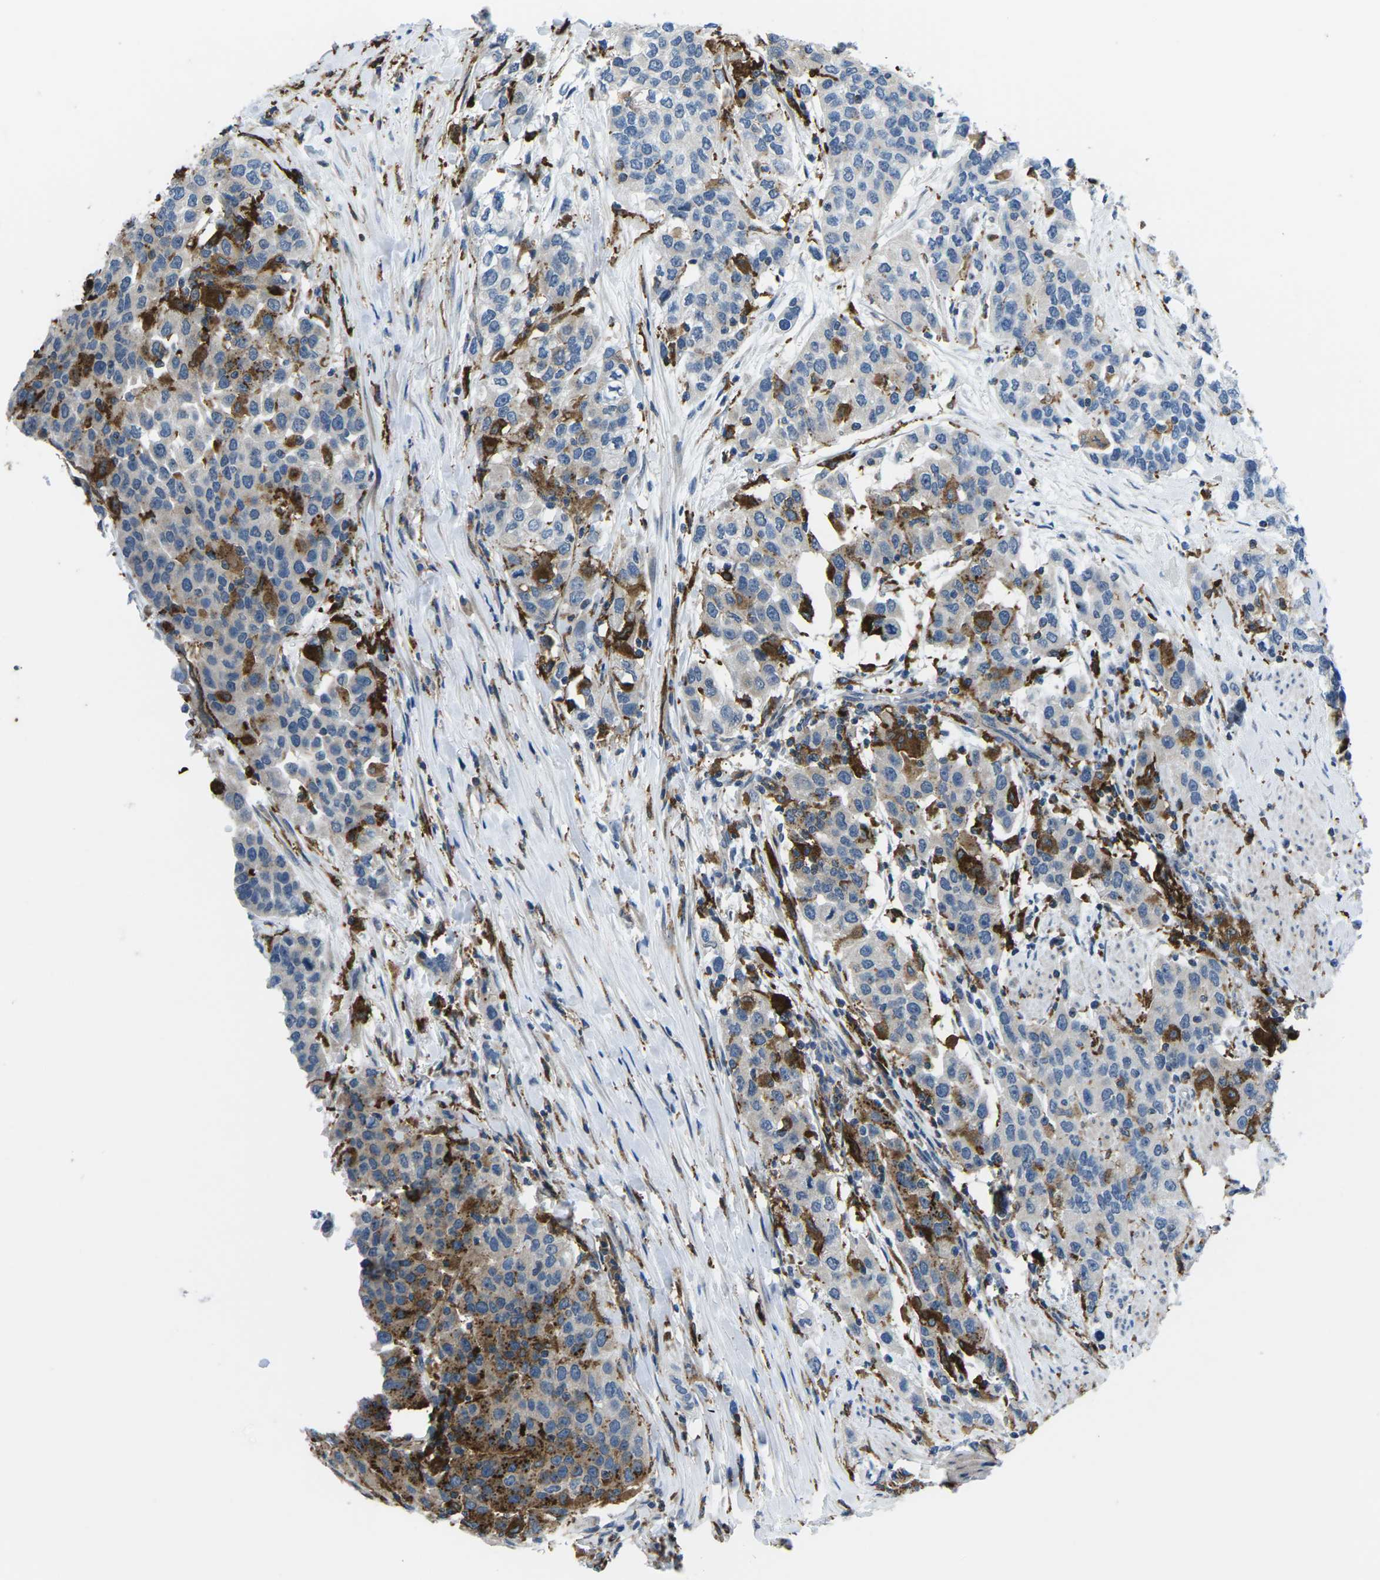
{"staining": {"intensity": "weak", "quantity": "<25%", "location": "cytoplasmic/membranous"}, "tissue": "urothelial cancer", "cell_type": "Tumor cells", "image_type": "cancer", "snomed": [{"axis": "morphology", "description": "Urothelial carcinoma, High grade"}, {"axis": "topography", "description": "Urinary bladder"}], "caption": "An image of high-grade urothelial carcinoma stained for a protein shows no brown staining in tumor cells. Brightfield microscopy of immunohistochemistry stained with DAB (brown) and hematoxylin (blue), captured at high magnification.", "gene": "PTPN1", "patient": {"sex": "female", "age": 80}}